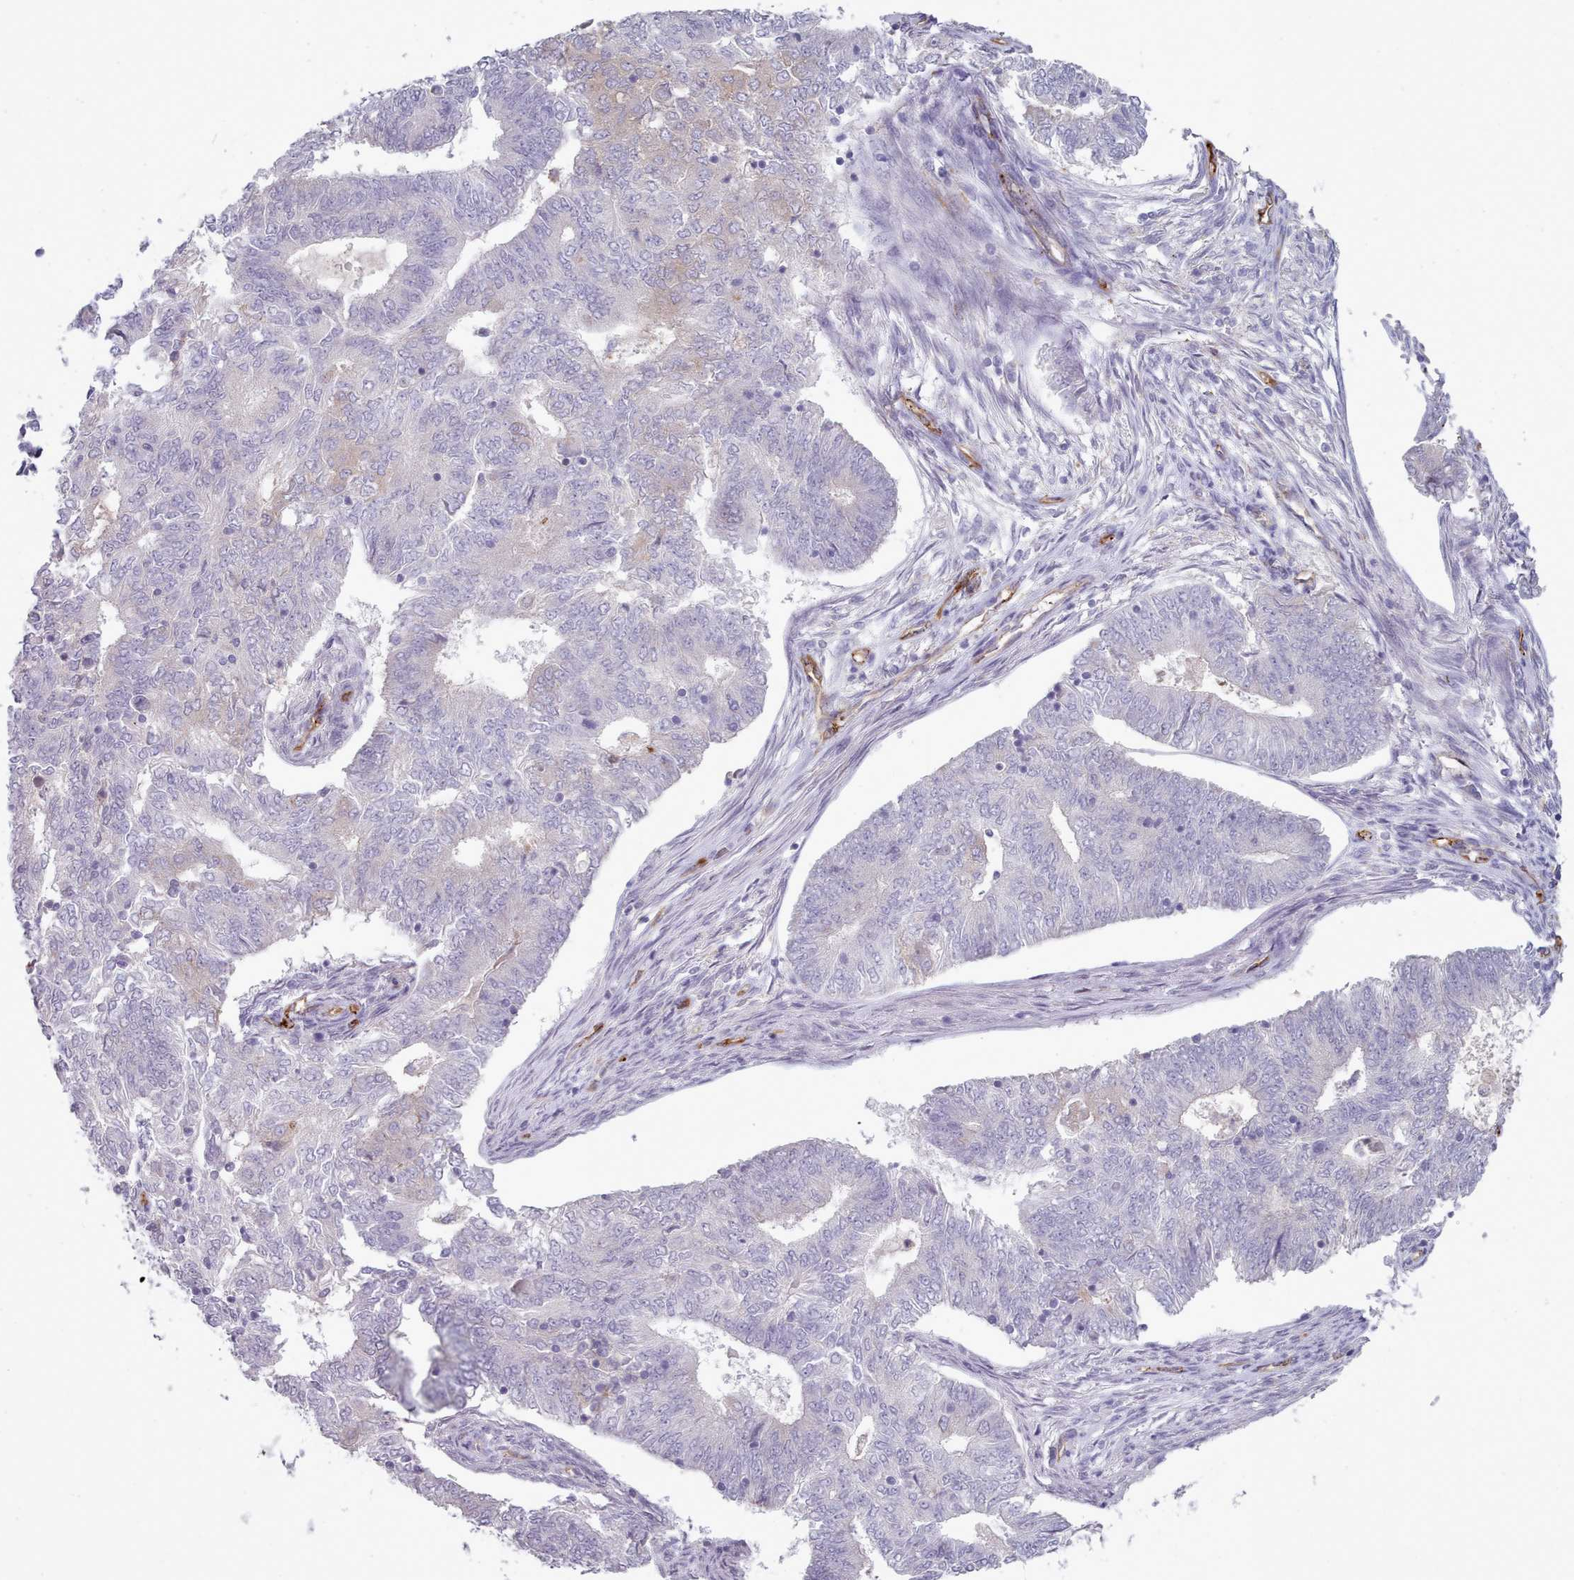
{"staining": {"intensity": "negative", "quantity": "none", "location": "none"}, "tissue": "endometrial cancer", "cell_type": "Tumor cells", "image_type": "cancer", "snomed": [{"axis": "morphology", "description": "Adenocarcinoma, NOS"}, {"axis": "topography", "description": "Endometrium"}], "caption": "This is a photomicrograph of immunohistochemistry (IHC) staining of adenocarcinoma (endometrial), which shows no positivity in tumor cells.", "gene": "CD300LF", "patient": {"sex": "female", "age": 62}}